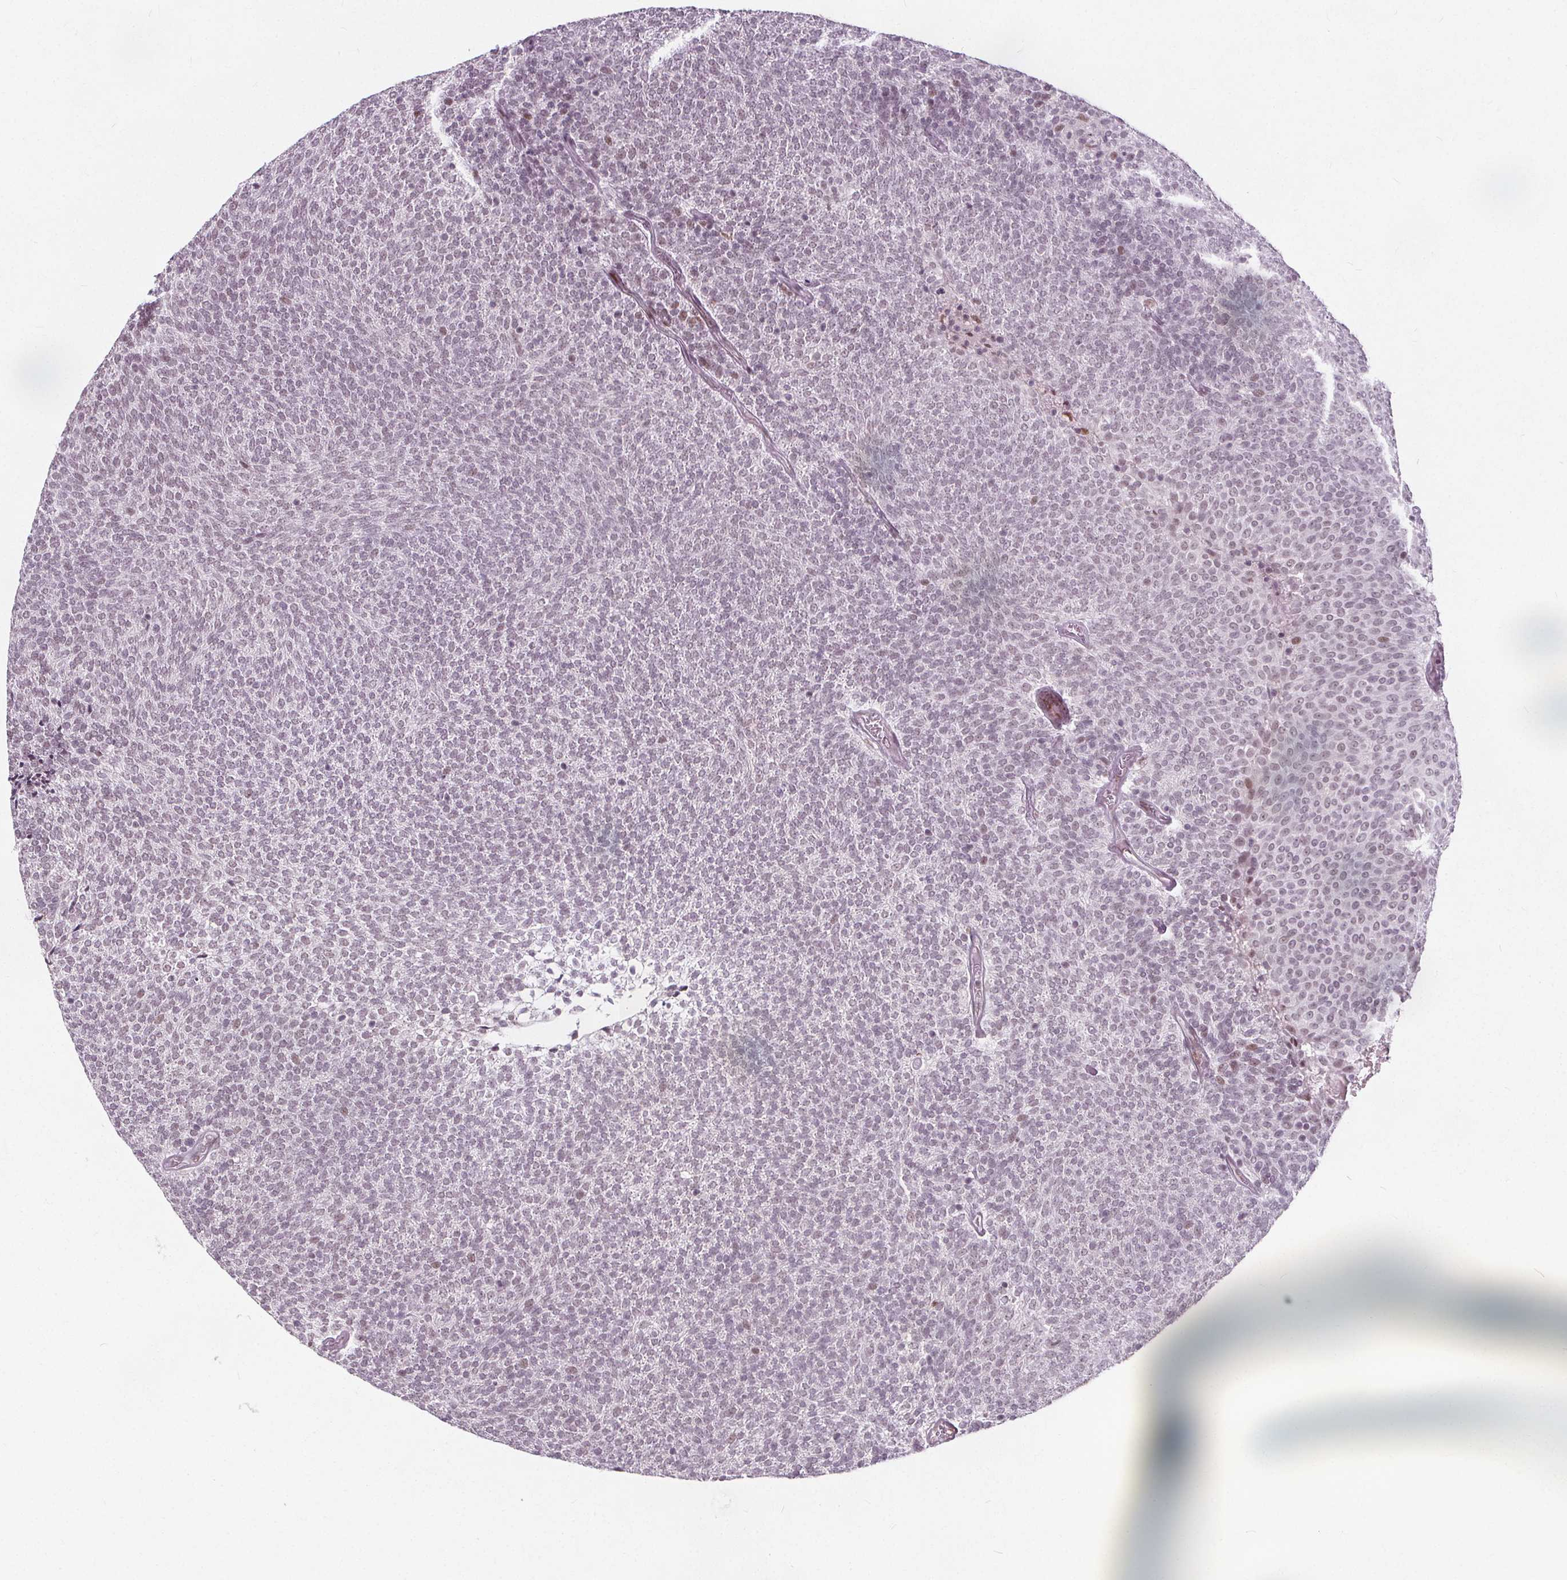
{"staining": {"intensity": "weak", "quantity": "25%-75%", "location": "nuclear"}, "tissue": "urothelial cancer", "cell_type": "Tumor cells", "image_type": "cancer", "snomed": [{"axis": "morphology", "description": "Urothelial carcinoma, Low grade"}, {"axis": "topography", "description": "Urinary bladder"}], "caption": "Urothelial cancer tissue displays weak nuclear expression in about 25%-75% of tumor cells", "gene": "TAF6L", "patient": {"sex": "male", "age": 77}}